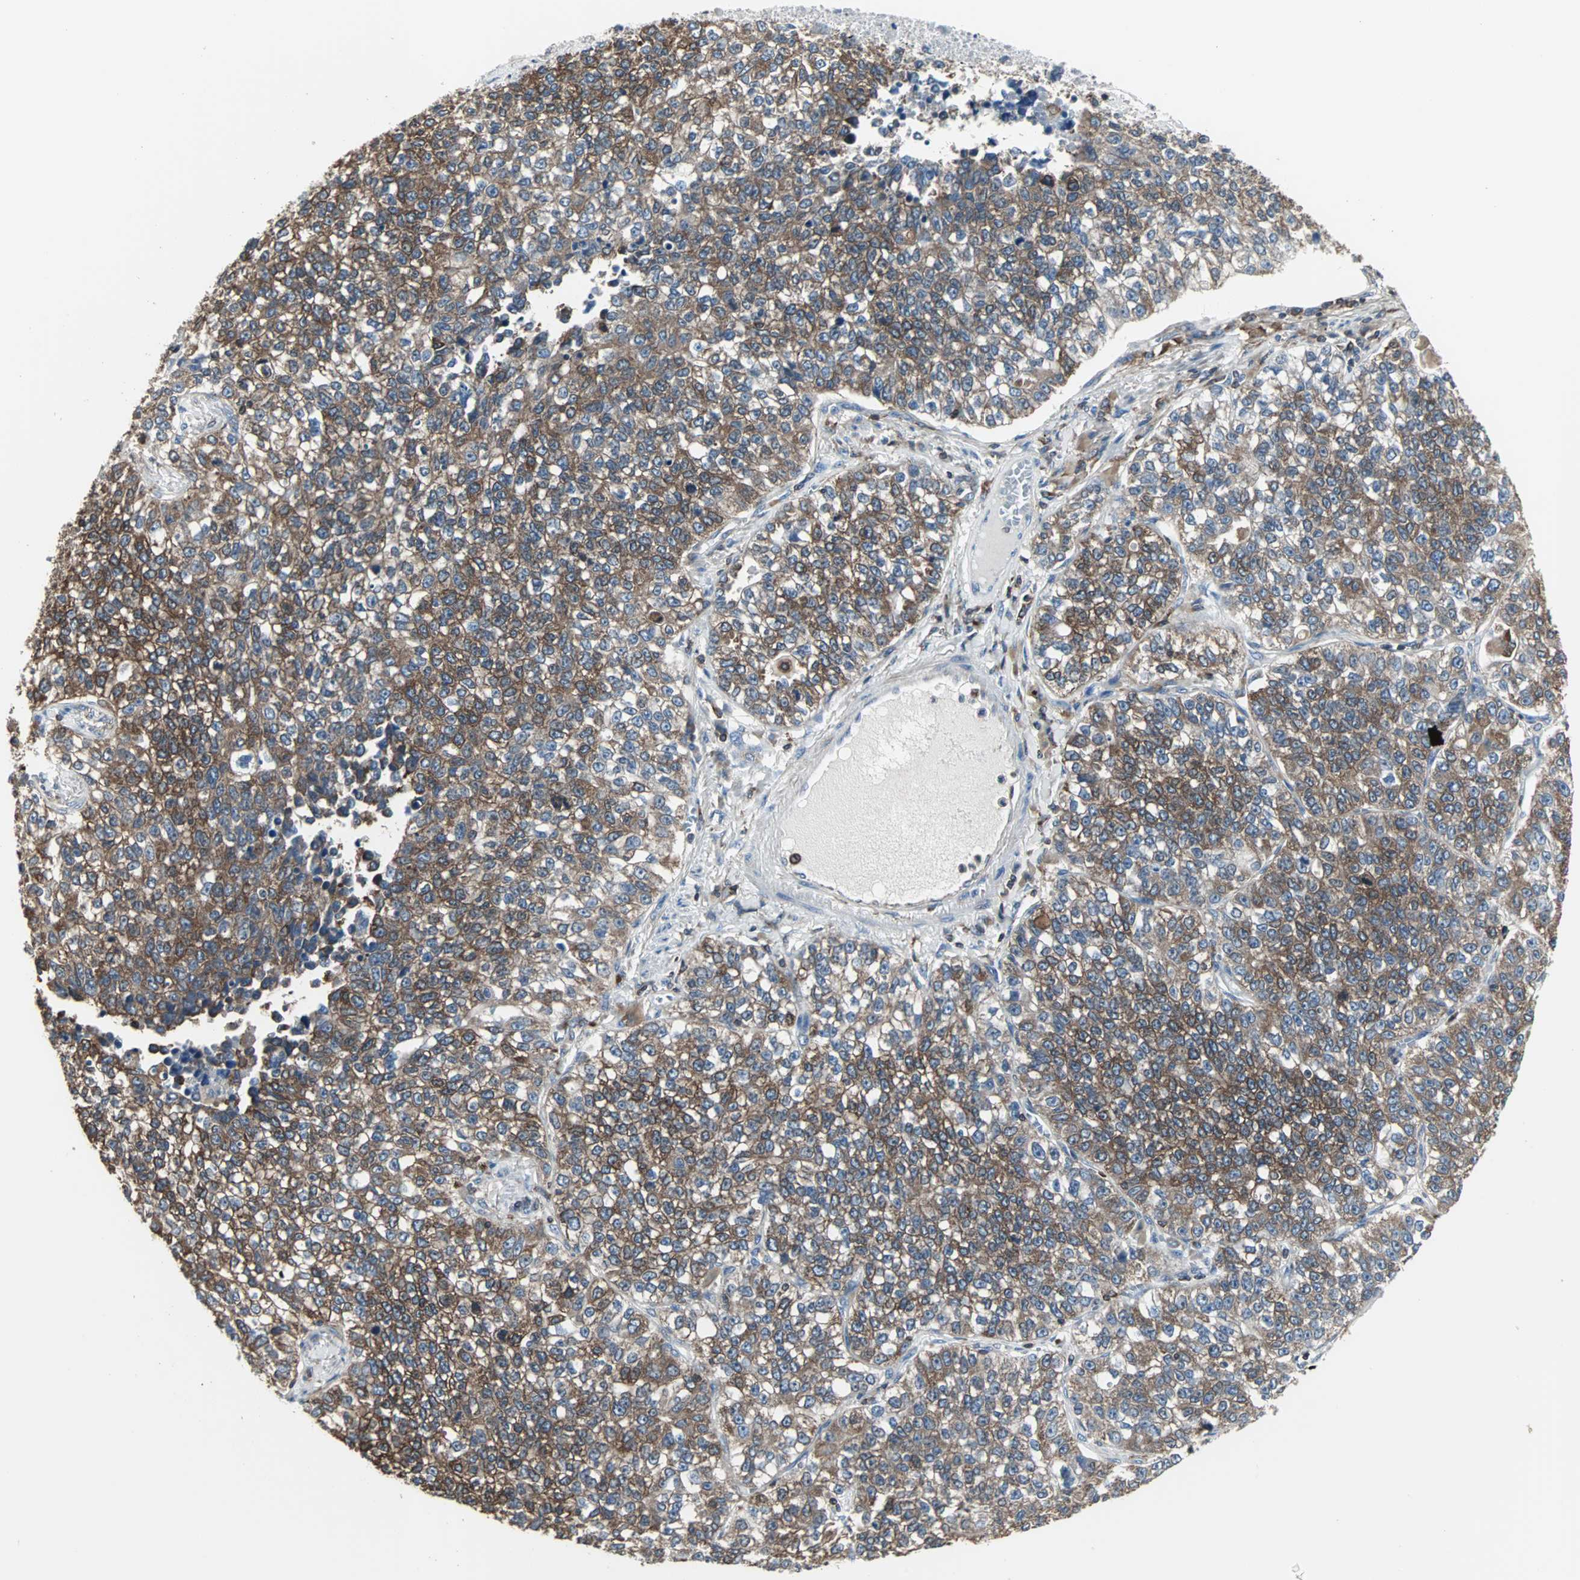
{"staining": {"intensity": "strong", "quantity": ">75%", "location": "cytoplasmic/membranous"}, "tissue": "lung cancer", "cell_type": "Tumor cells", "image_type": "cancer", "snomed": [{"axis": "morphology", "description": "Adenocarcinoma, NOS"}, {"axis": "topography", "description": "Lung"}], "caption": "Protein expression analysis of human lung adenocarcinoma reveals strong cytoplasmic/membranous expression in about >75% of tumor cells.", "gene": "LRRFIP1", "patient": {"sex": "male", "age": 49}}